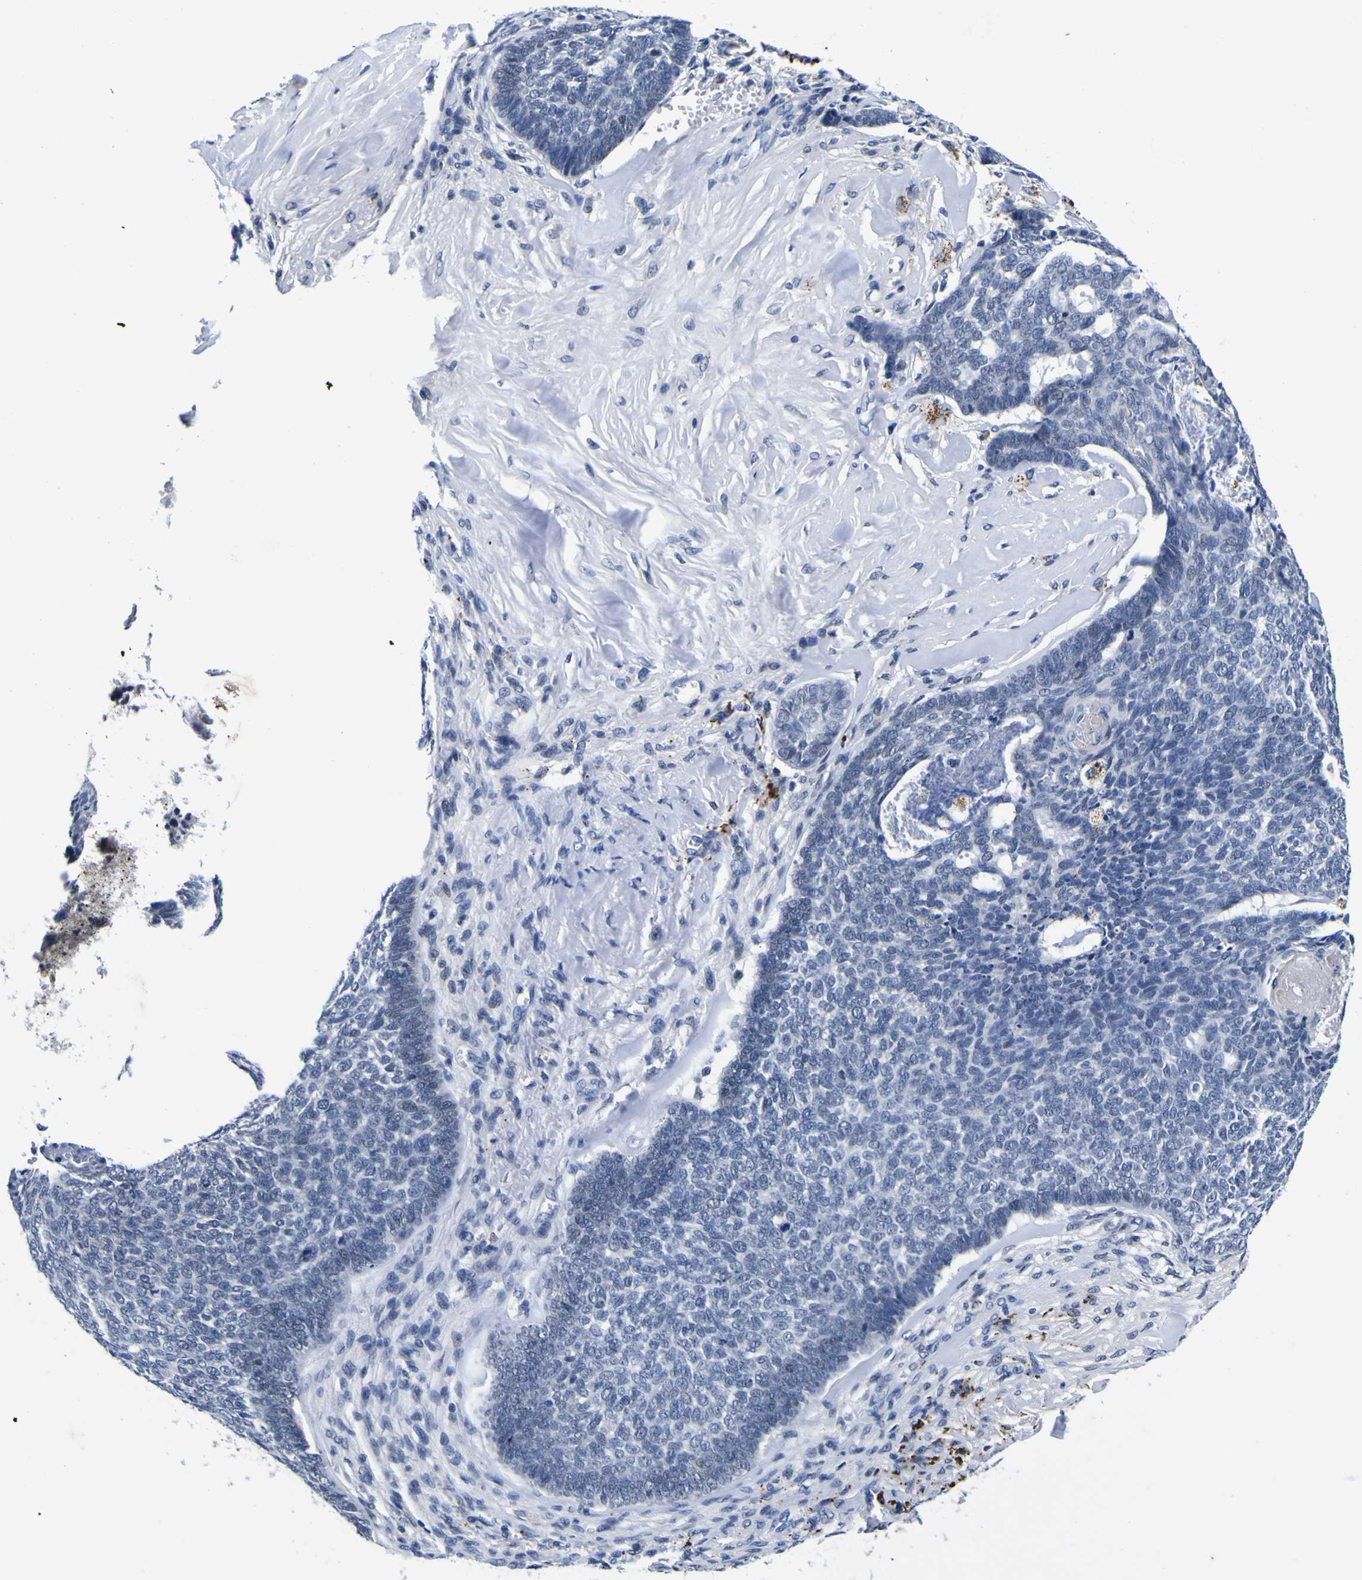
{"staining": {"intensity": "negative", "quantity": "none", "location": "none"}, "tissue": "skin cancer", "cell_type": "Tumor cells", "image_type": "cancer", "snomed": [{"axis": "morphology", "description": "Basal cell carcinoma"}, {"axis": "topography", "description": "Skin"}], "caption": "Tumor cells show no significant protein positivity in basal cell carcinoma (skin).", "gene": "IGFLR1", "patient": {"sex": "male", "age": 84}}